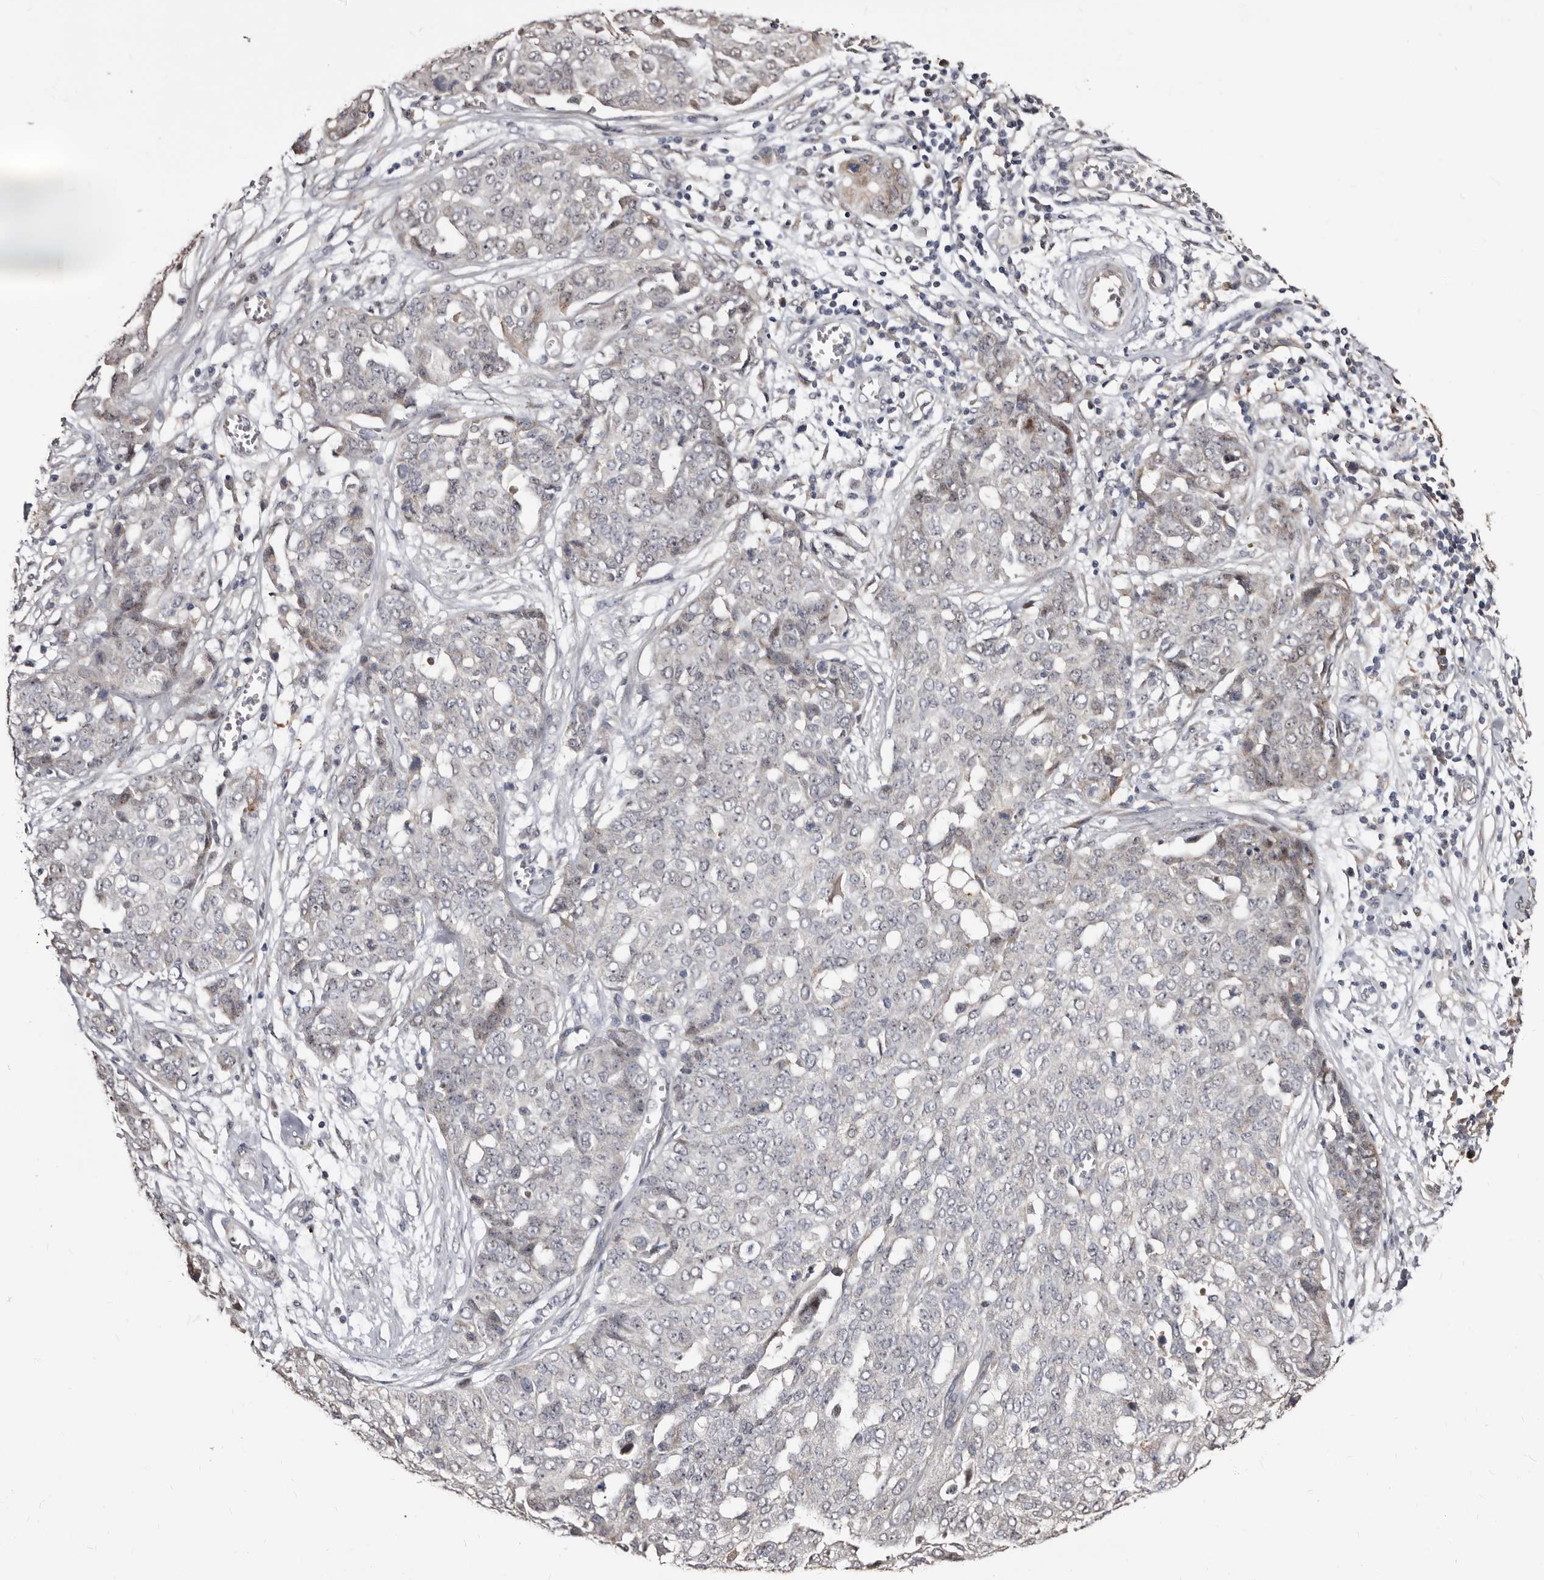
{"staining": {"intensity": "negative", "quantity": "none", "location": "none"}, "tissue": "ovarian cancer", "cell_type": "Tumor cells", "image_type": "cancer", "snomed": [{"axis": "morphology", "description": "Cystadenocarcinoma, serous, NOS"}, {"axis": "topography", "description": "Soft tissue"}, {"axis": "topography", "description": "Ovary"}], "caption": "There is no significant positivity in tumor cells of ovarian cancer.", "gene": "PTAFR", "patient": {"sex": "female", "age": 57}}